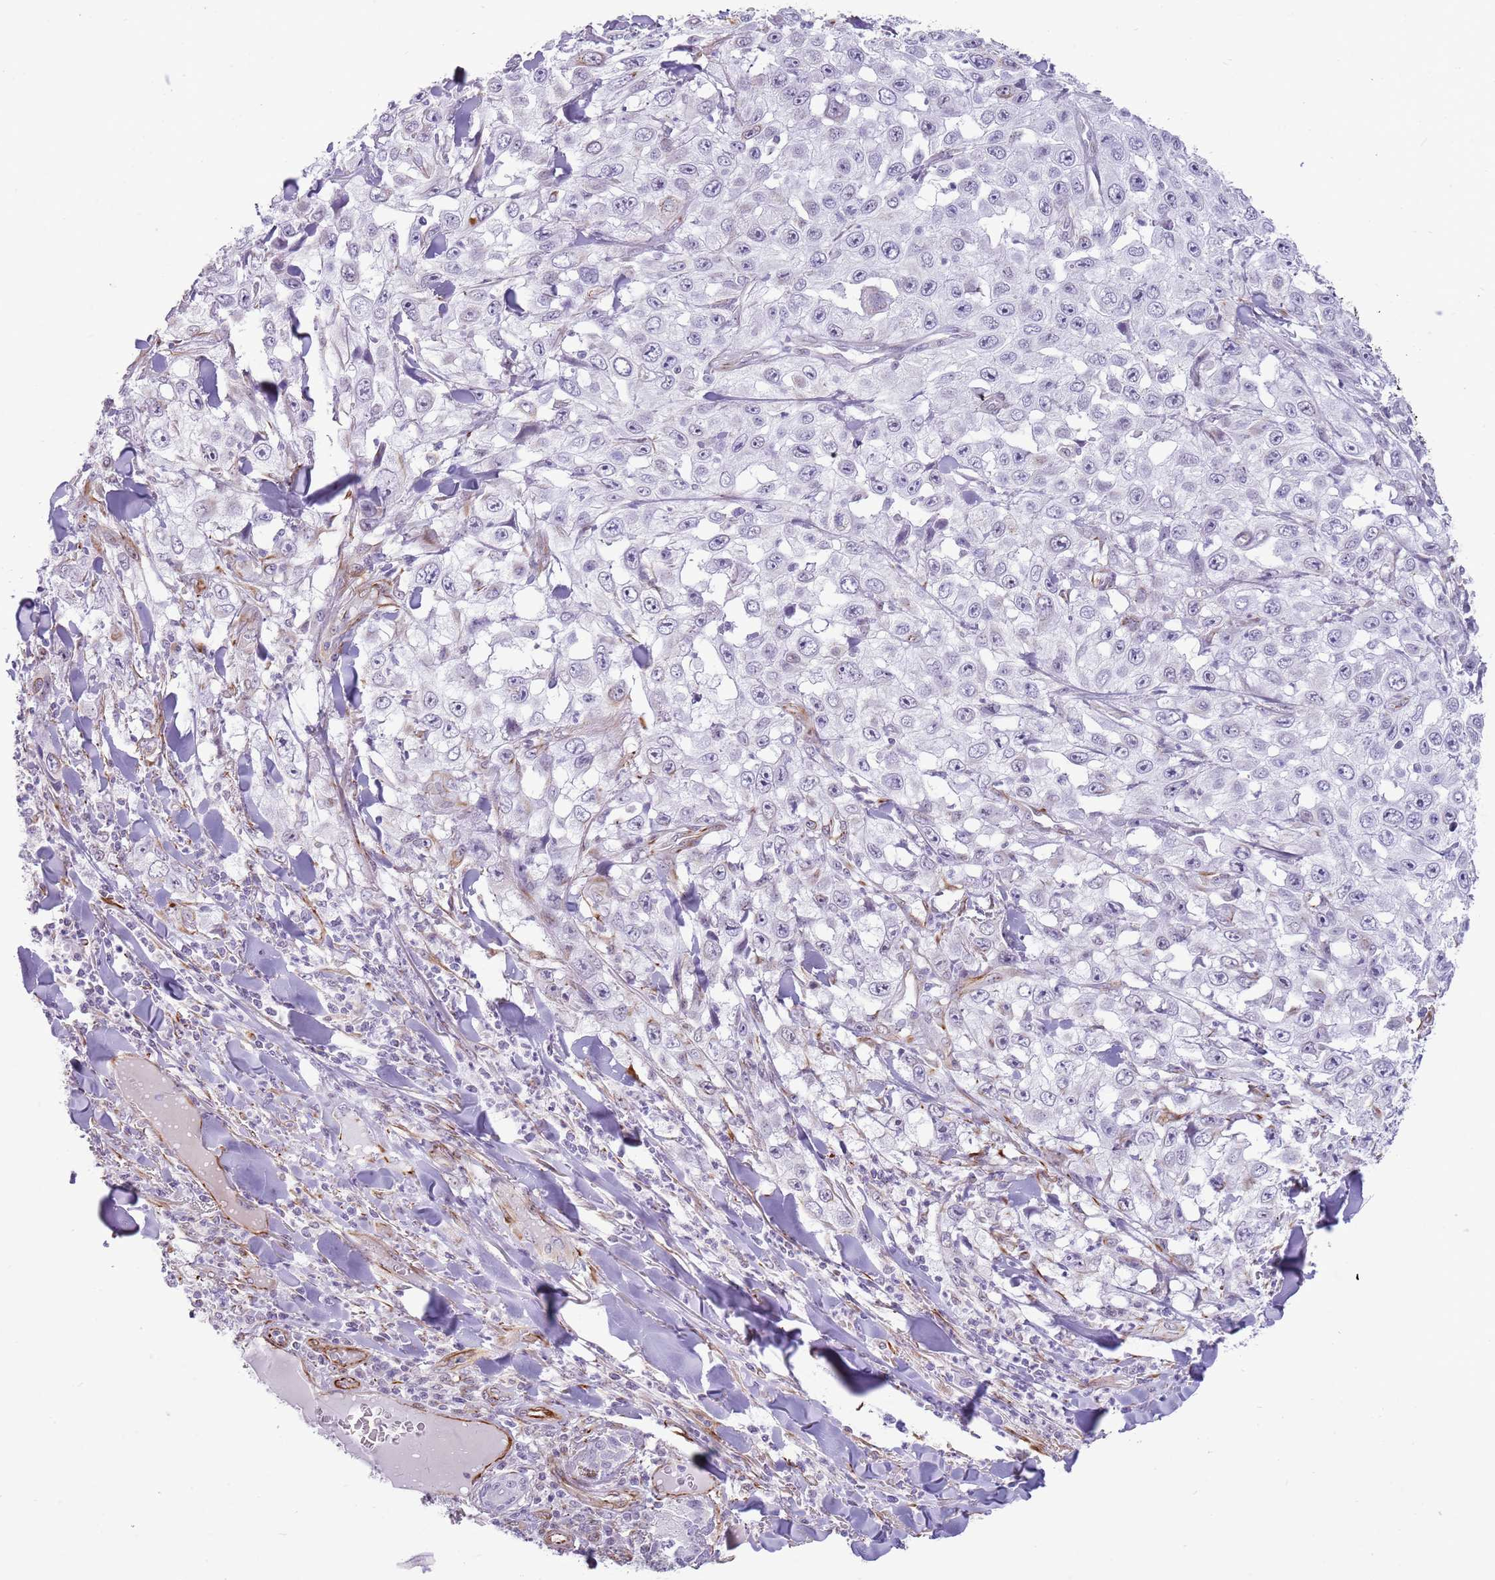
{"staining": {"intensity": "weak", "quantity": "<25%", "location": "nuclear"}, "tissue": "skin cancer", "cell_type": "Tumor cells", "image_type": "cancer", "snomed": [{"axis": "morphology", "description": "Squamous cell carcinoma, NOS"}, {"axis": "topography", "description": "Skin"}], "caption": "A high-resolution image shows immunohistochemistry (IHC) staining of skin squamous cell carcinoma, which demonstrates no significant staining in tumor cells.", "gene": "NBPF3", "patient": {"sex": "male", "age": 82}}